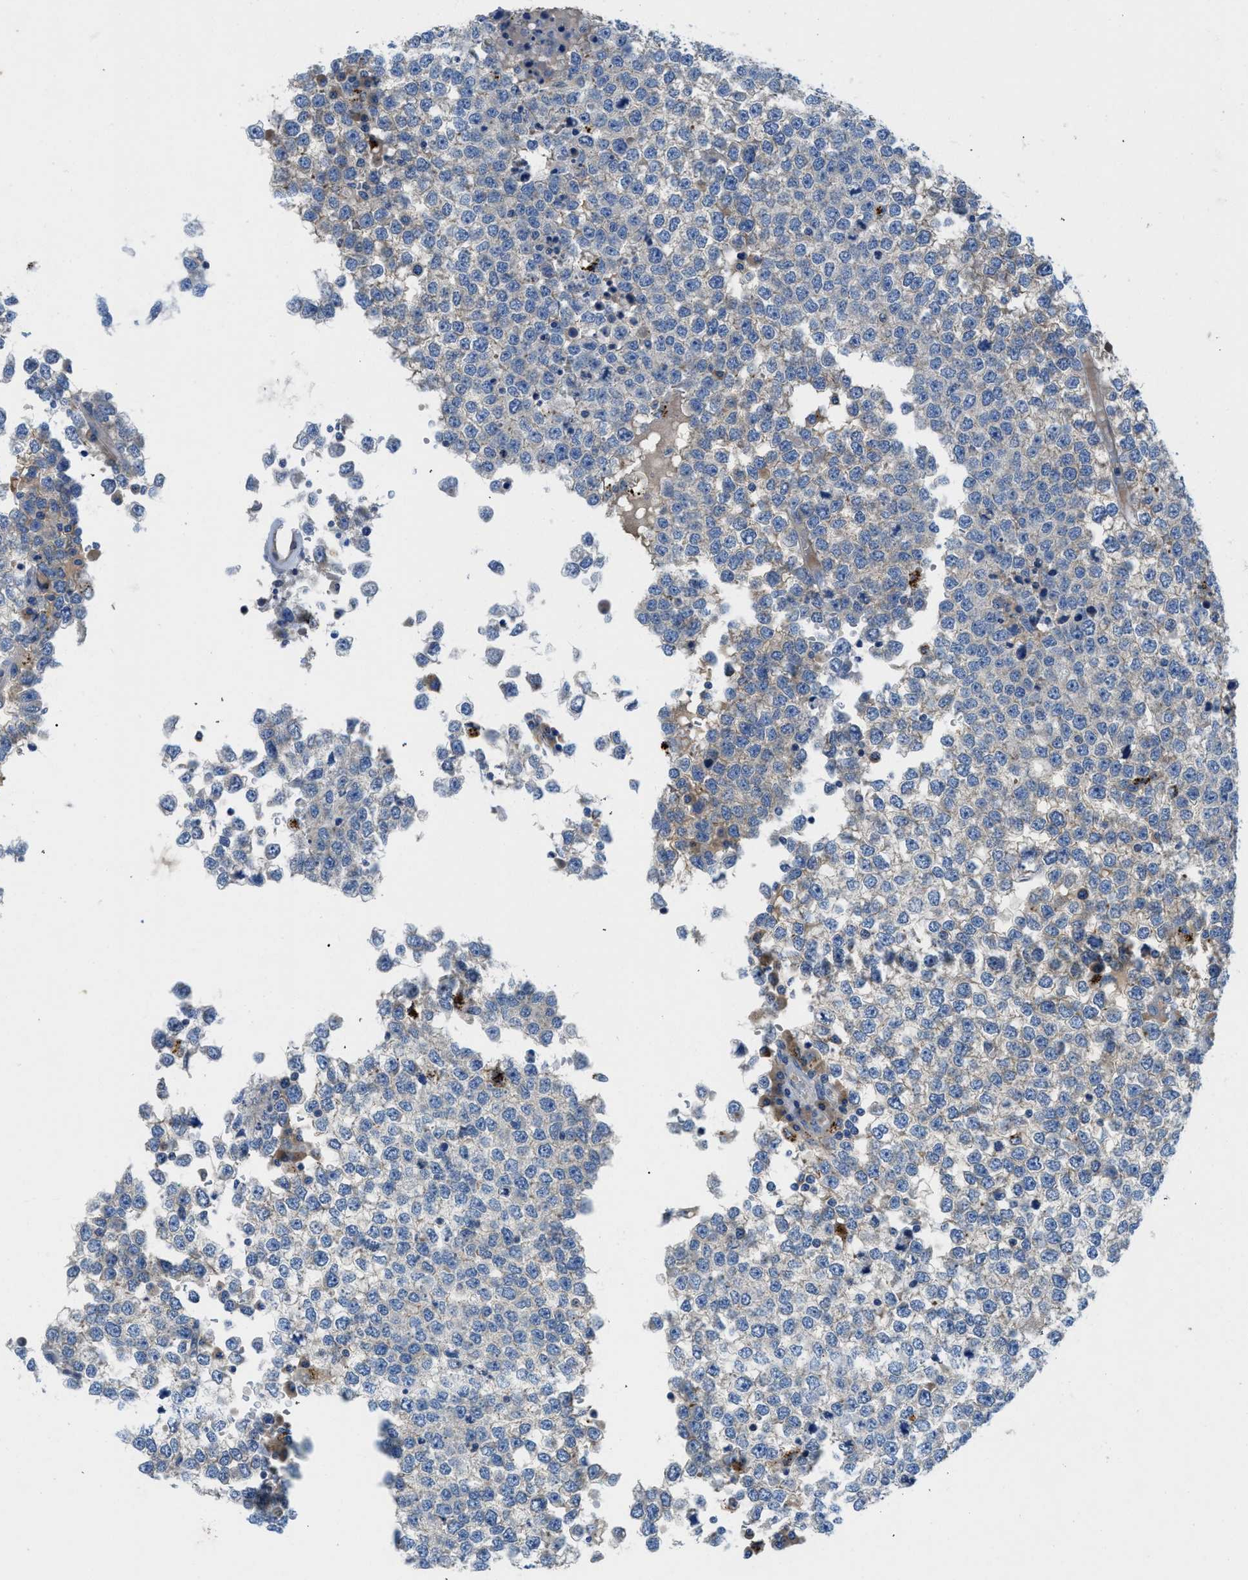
{"staining": {"intensity": "moderate", "quantity": "<25%", "location": "cytoplasmic/membranous"}, "tissue": "testis cancer", "cell_type": "Tumor cells", "image_type": "cancer", "snomed": [{"axis": "morphology", "description": "Seminoma, NOS"}, {"axis": "topography", "description": "Testis"}], "caption": "Moderate cytoplasmic/membranous expression for a protein is identified in about <25% of tumor cells of testis seminoma using IHC.", "gene": "TMEM248", "patient": {"sex": "male", "age": 65}}